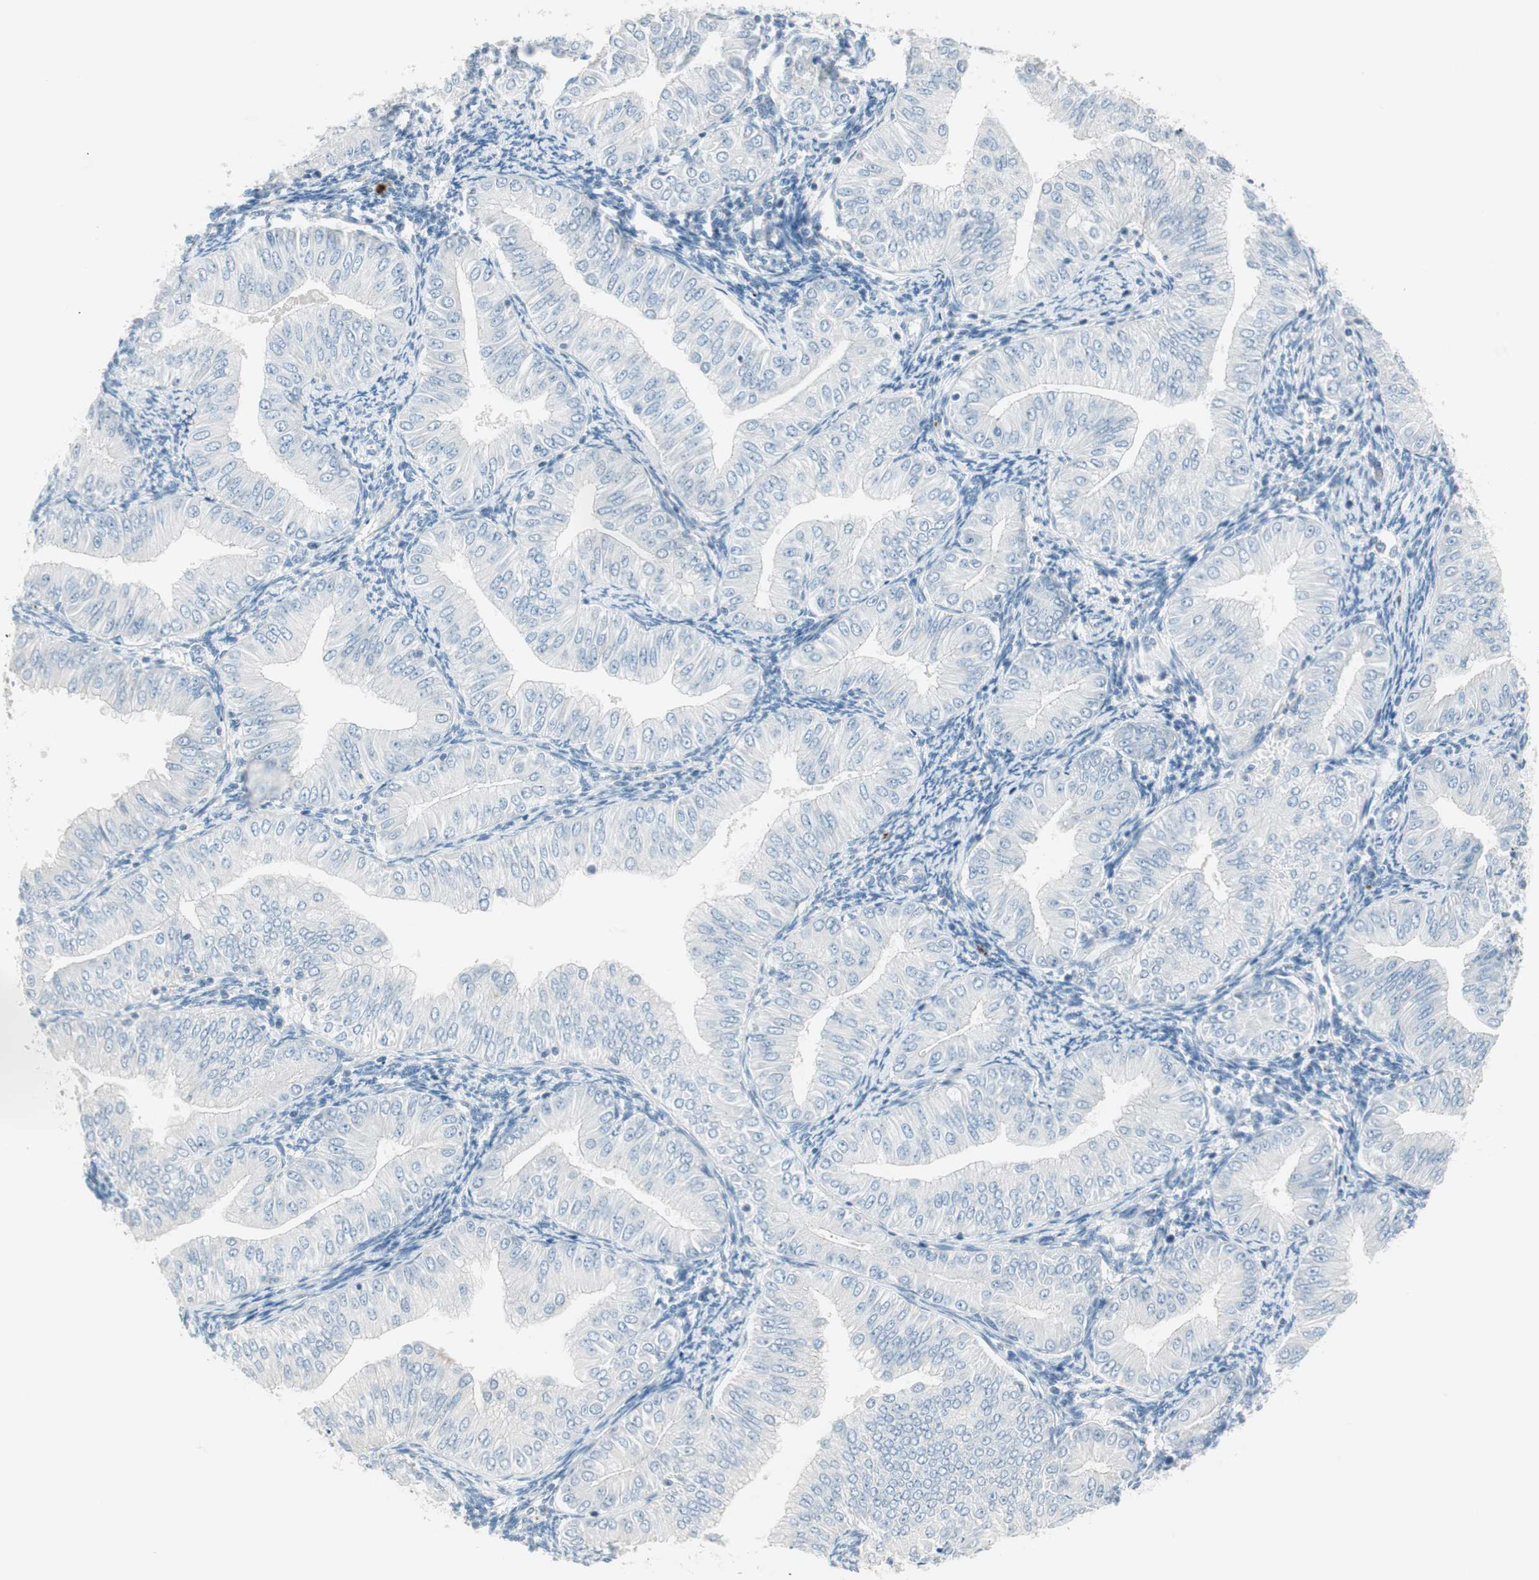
{"staining": {"intensity": "negative", "quantity": "none", "location": "none"}, "tissue": "endometrial cancer", "cell_type": "Tumor cells", "image_type": "cancer", "snomed": [{"axis": "morphology", "description": "Normal tissue, NOS"}, {"axis": "morphology", "description": "Adenocarcinoma, NOS"}, {"axis": "topography", "description": "Endometrium"}], "caption": "Immunohistochemistry (IHC) micrograph of human endometrial adenocarcinoma stained for a protein (brown), which exhibits no staining in tumor cells.", "gene": "ITLN2", "patient": {"sex": "female", "age": 53}}